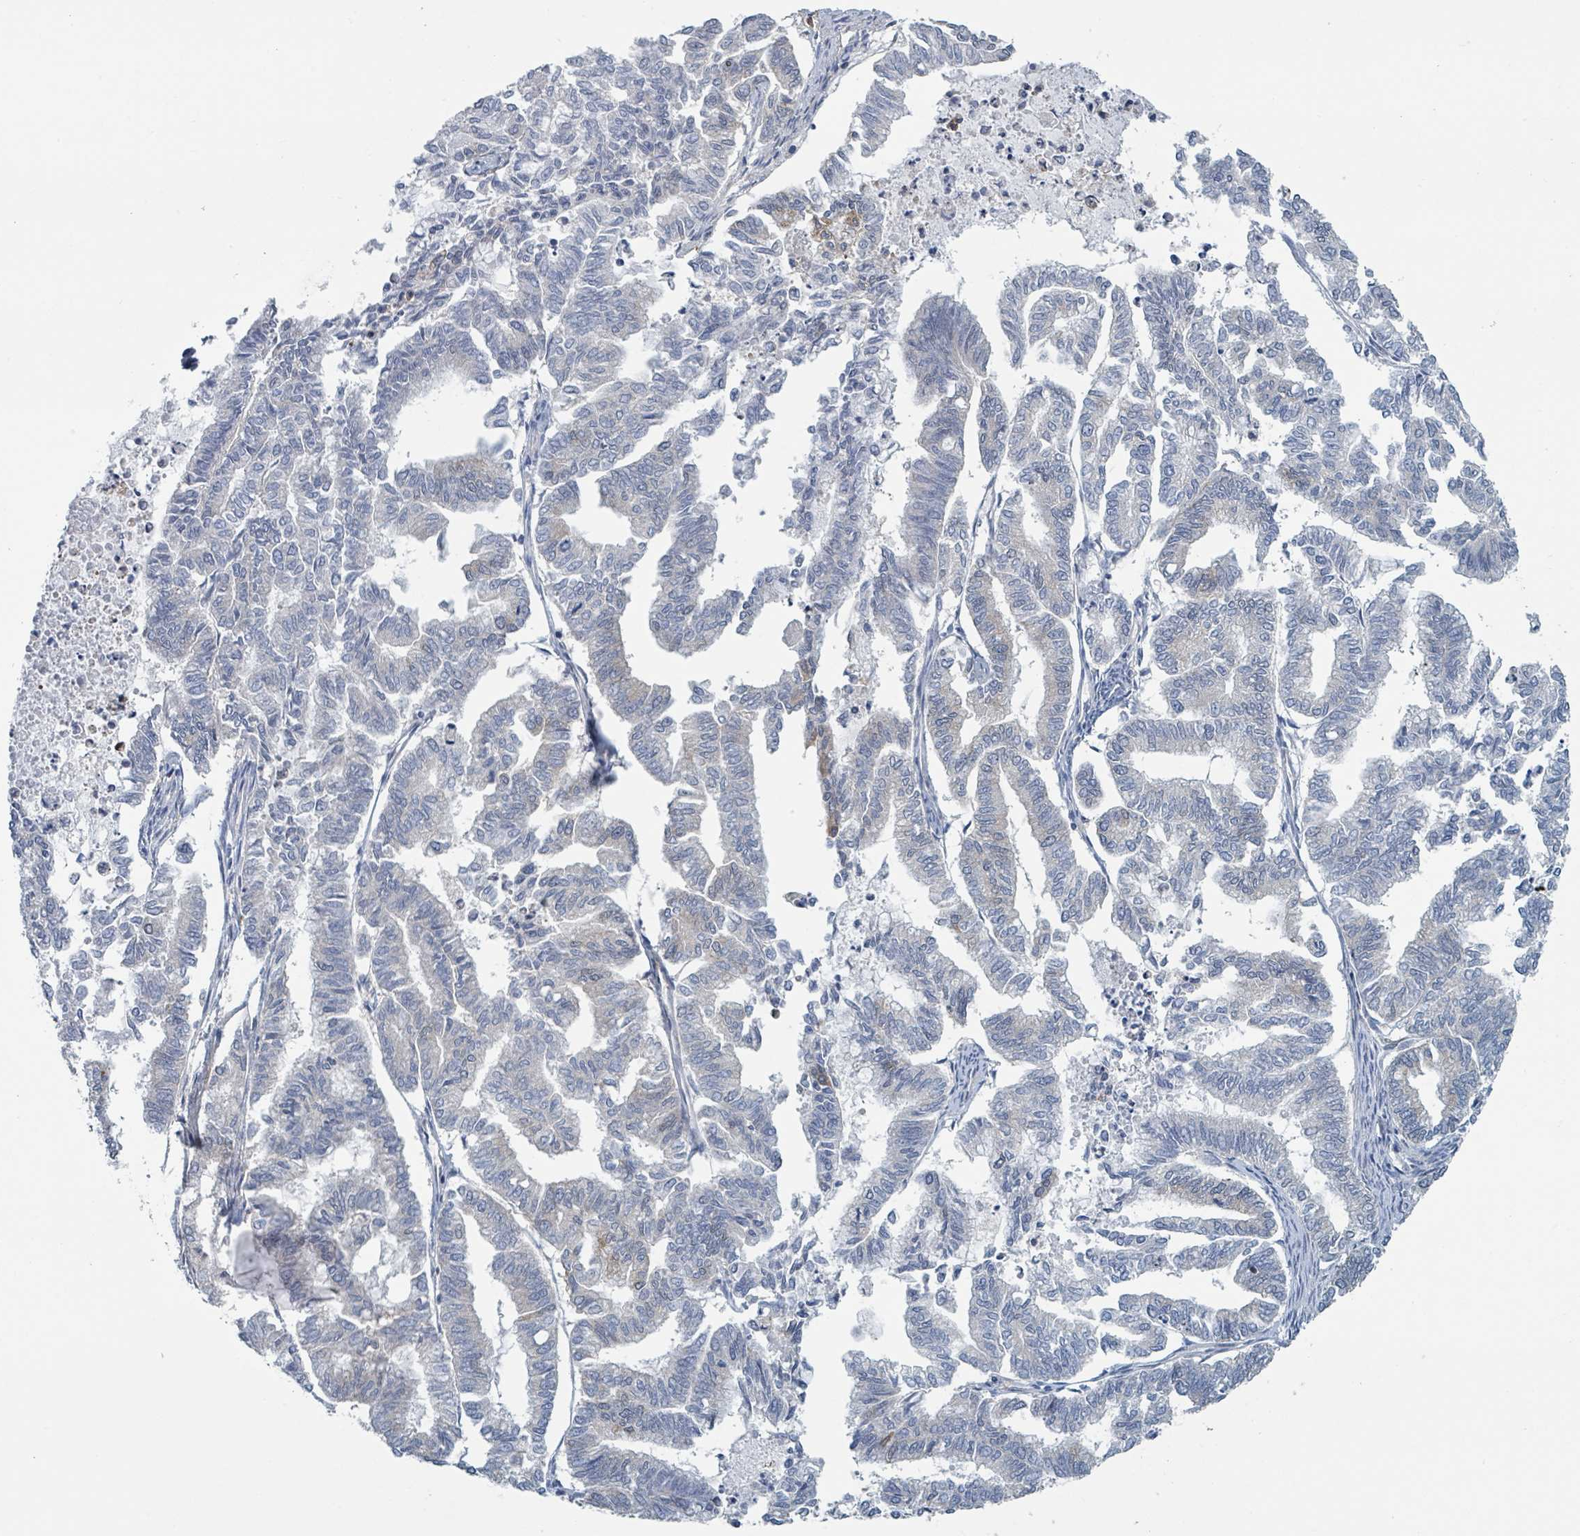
{"staining": {"intensity": "weak", "quantity": "<25%", "location": "cytoplasmic/membranous"}, "tissue": "endometrial cancer", "cell_type": "Tumor cells", "image_type": "cancer", "snomed": [{"axis": "morphology", "description": "Adenocarcinoma, NOS"}, {"axis": "topography", "description": "Endometrium"}], "caption": "High power microscopy photomicrograph of an IHC micrograph of endometrial cancer (adenocarcinoma), revealing no significant expression in tumor cells.", "gene": "ANKRD55", "patient": {"sex": "female", "age": 79}}